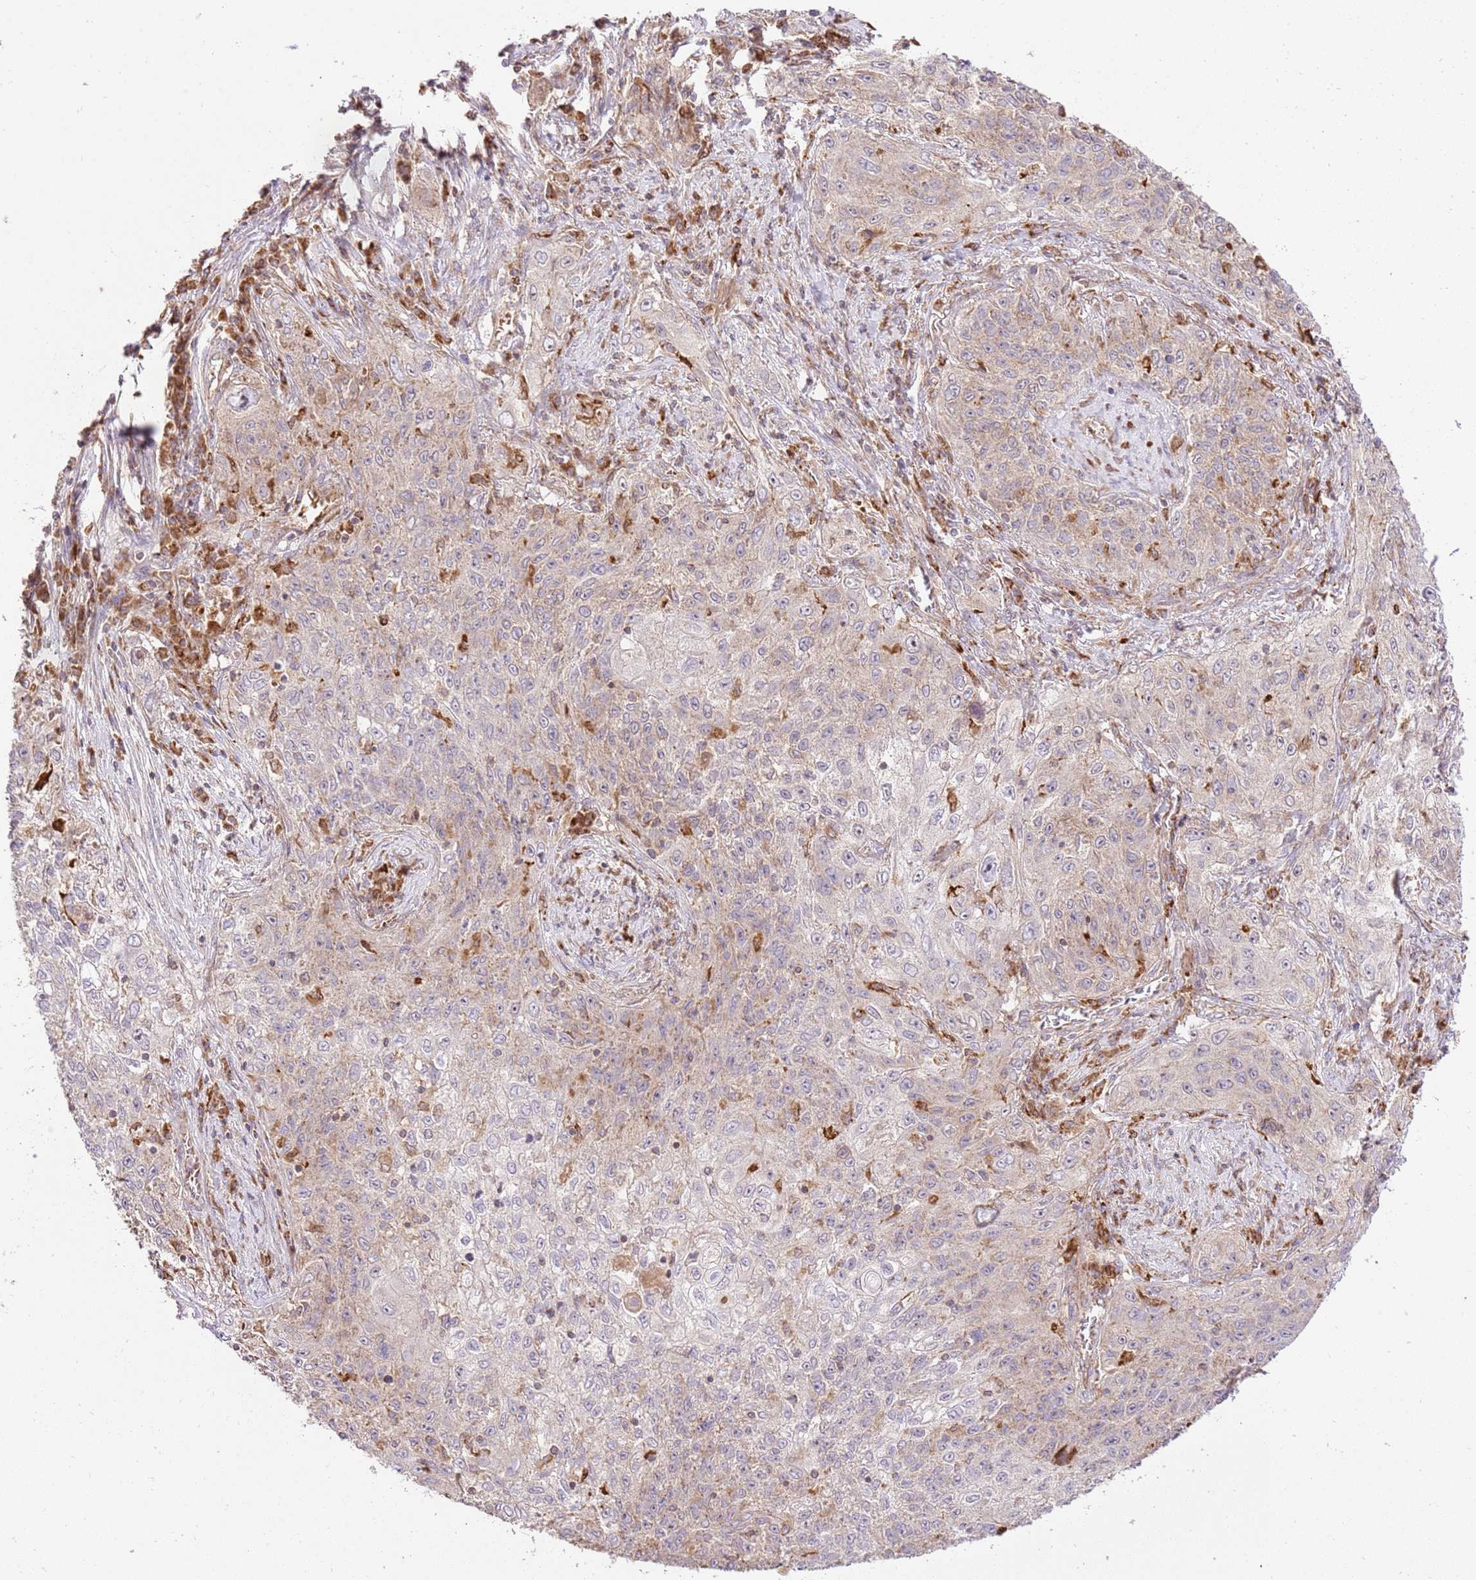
{"staining": {"intensity": "weak", "quantity": "<25%", "location": "cytoplasmic/membranous"}, "tissue": "lung cancer", "cell_type": "Tumor cells", "image_type": "cancer", "snomed": [{"axis": "morphology", "description": "Squamous cell carcinoma, NOS"}, {"axis": "topography", "description": "Lung"}], "caption": "There is no significant expression in tumor cells of lung cancer.", "gene": "SPATA2L", "patient": {"sex": "female", "age": 69}}